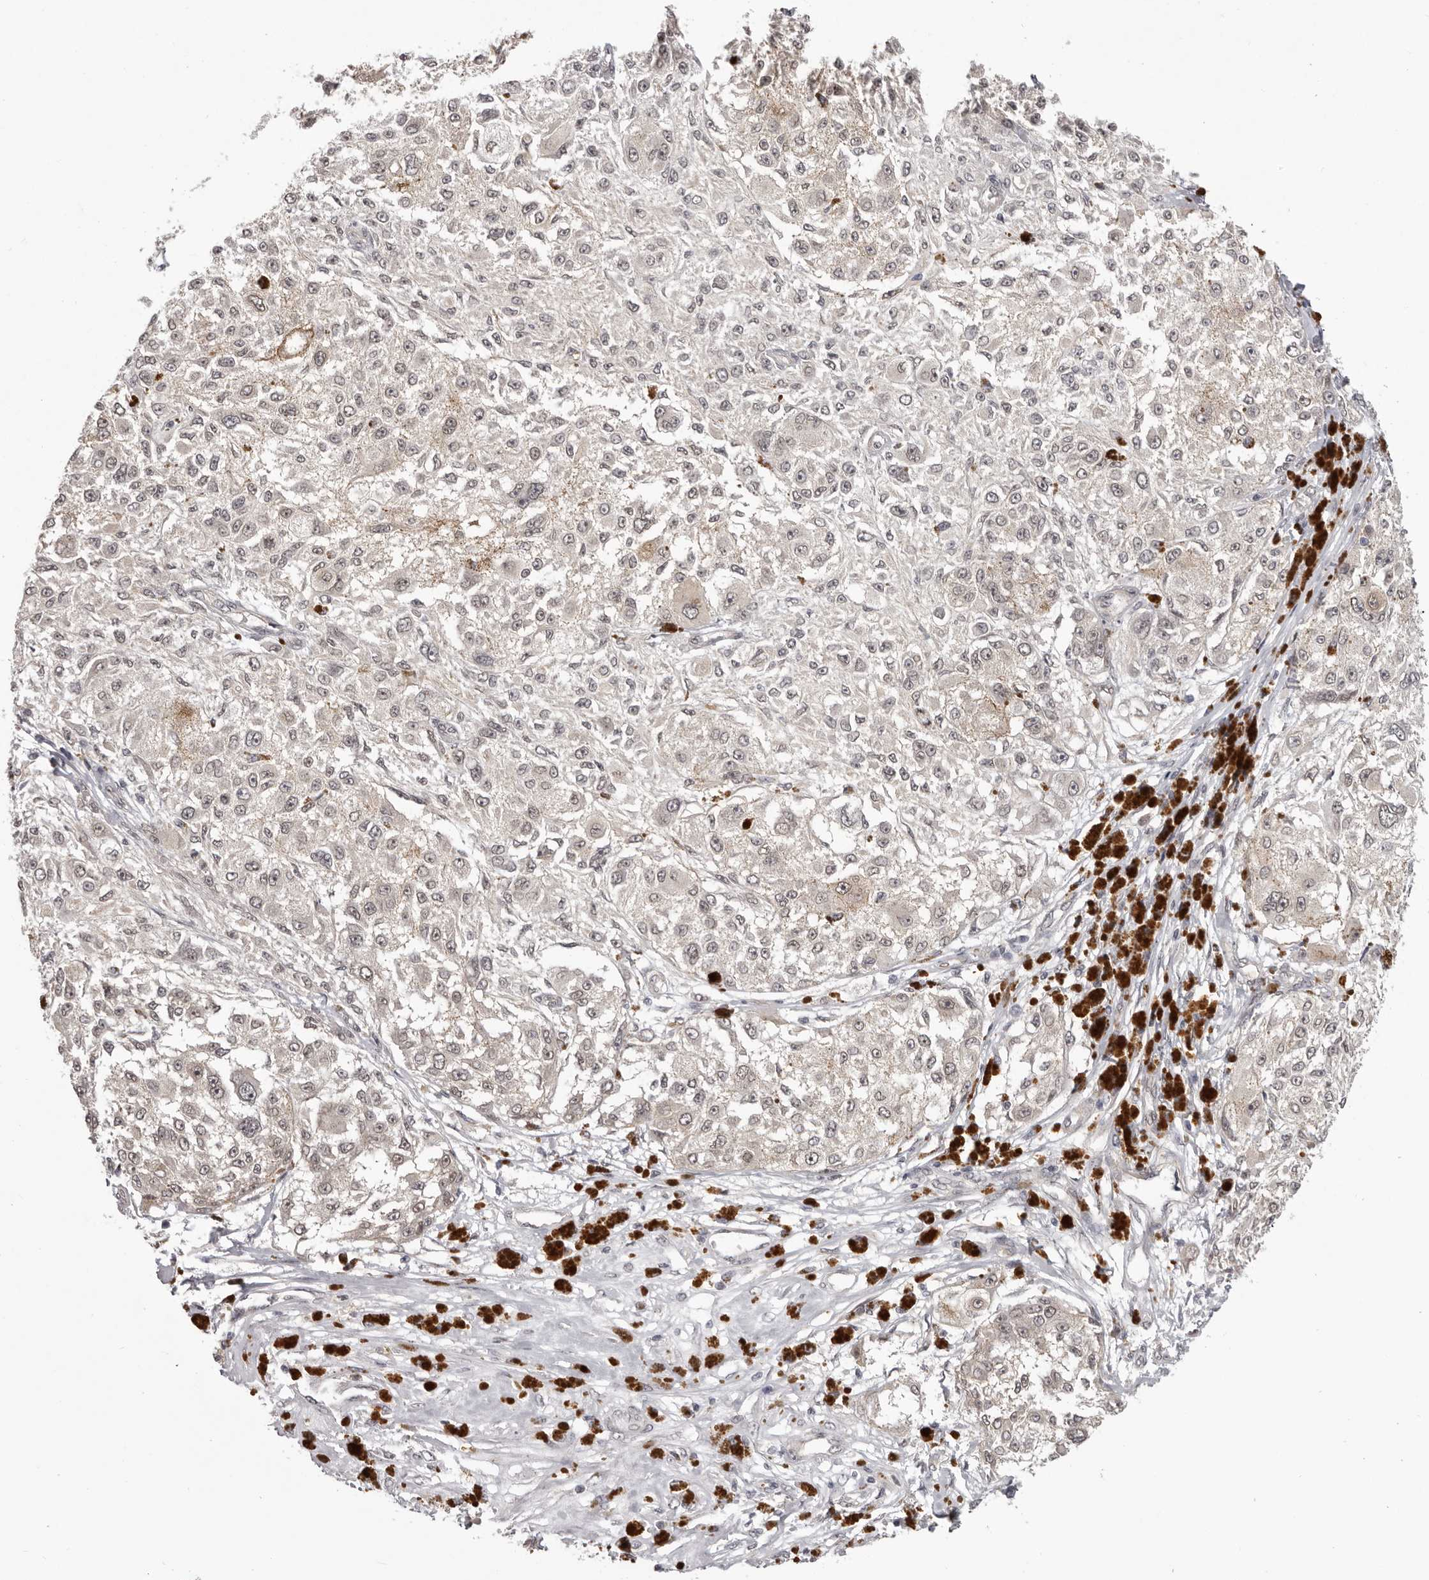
{"staining": {"intensity": "negative", "quantity": "none", "location": "none"}, "tissue": "melanoma", "cell_type": "Tumor cells", "image_type": "cancer", "snomed": [{"axis": "morphology", "description": "Necrosis, NOS"}, {"axis": "morphology", "description": "Malignant melanoma, NOS"}, {"axis": "topography", "description": "Skin"}], "caption": "Immunohistochemical staining of malignant melanoma exhibits no significant positivity in tumor cells.", "gene": "RNF2", "patient": {"sex": "female", "age": 87}}